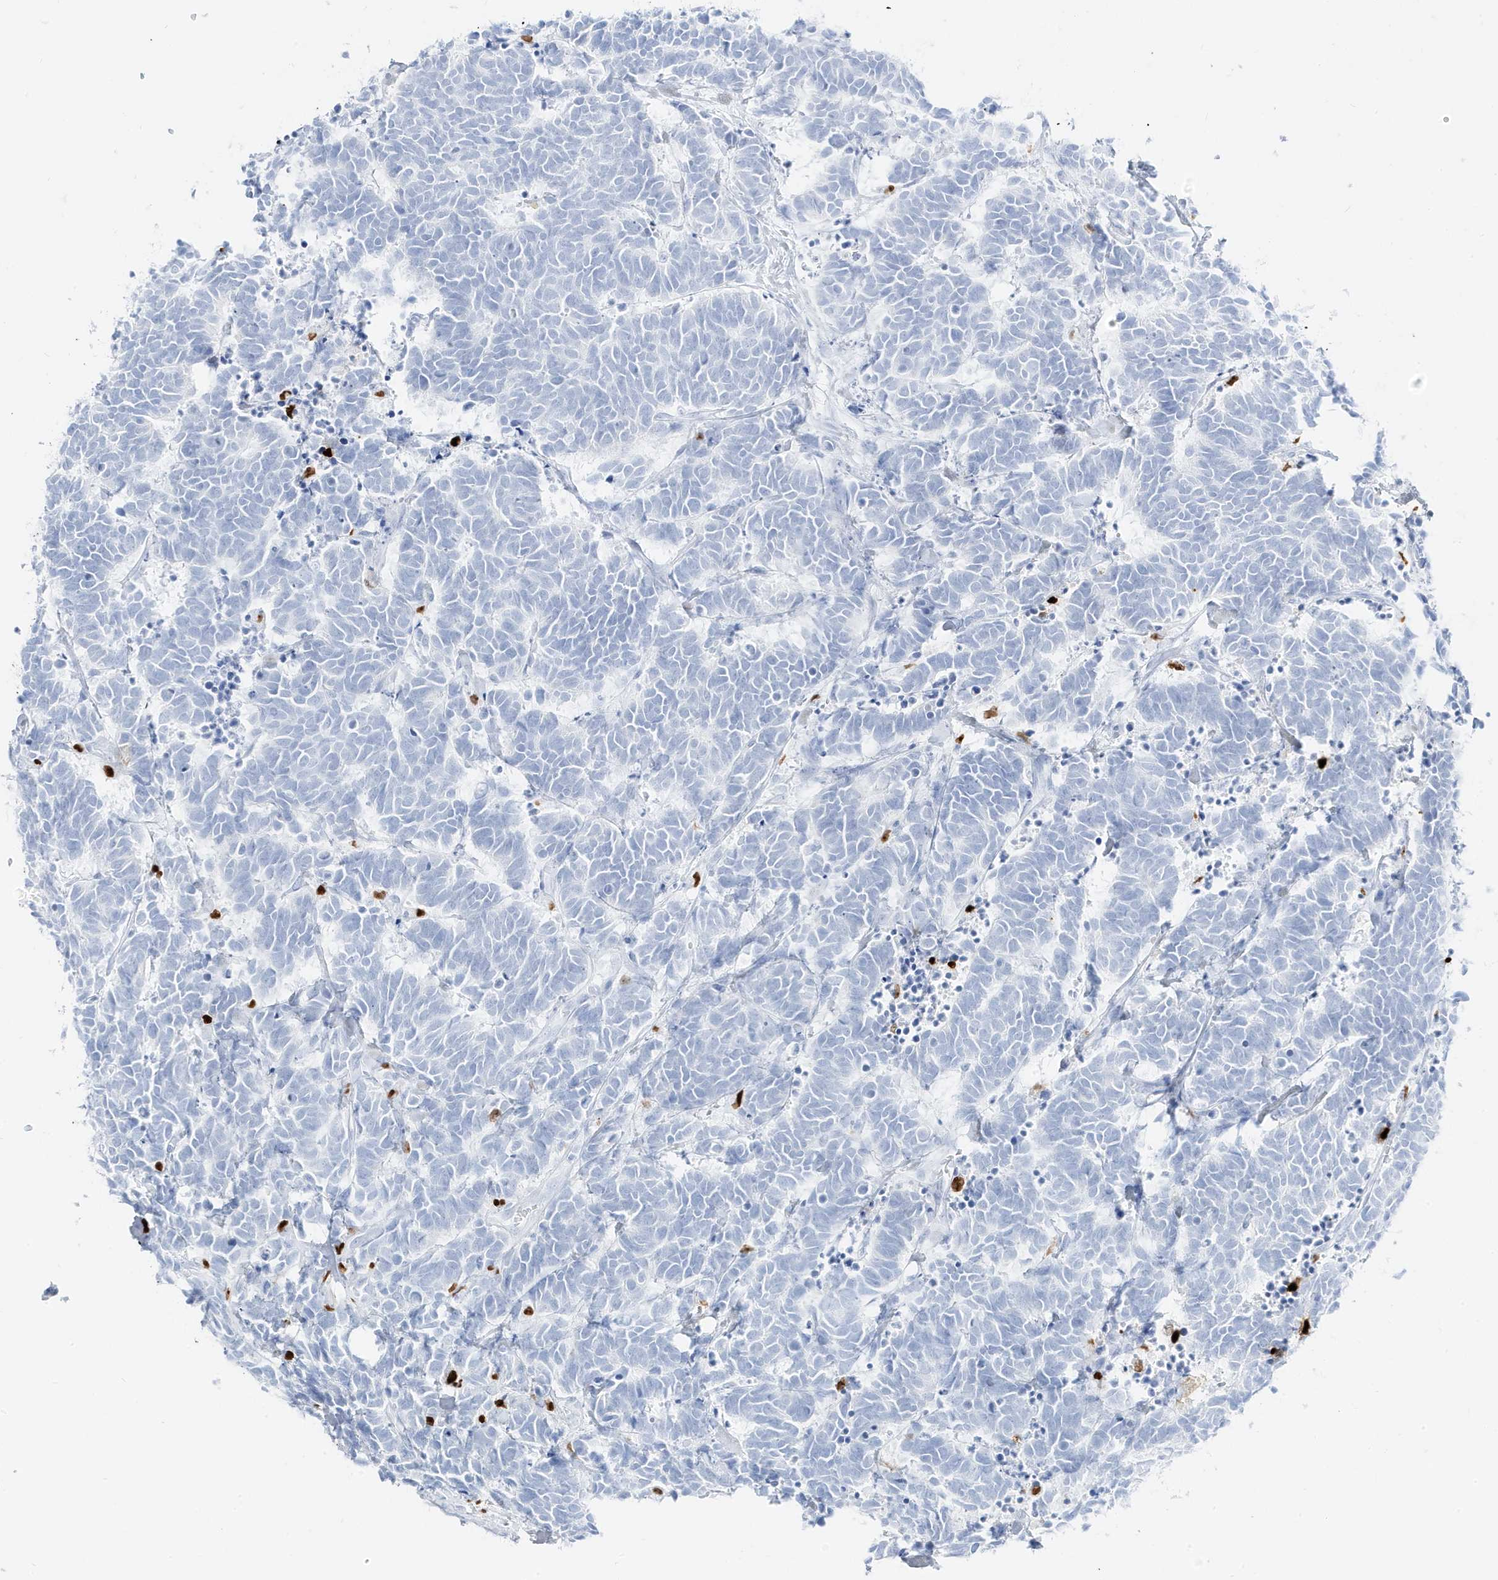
{"staining": {"intensity": "negative", "quantity": "none", "location": "none"}, "tissue": "carcinoid", "cell_type": "Tumor cells", "image_type": "cancer", "snomed": [{"axis": "morphology", "description": "Carcinoma, NOS"}, {"axis": "morphology", "description": "Carcinoid, malignant, NOS"}, {"axis": "topography", "description": "Urinary bladder"}], "caption": "Tumor cells are negative for brown protein staining in carcinoma.", "gene": "MNDA", "patient": {"sex": "male", "age": 57}}